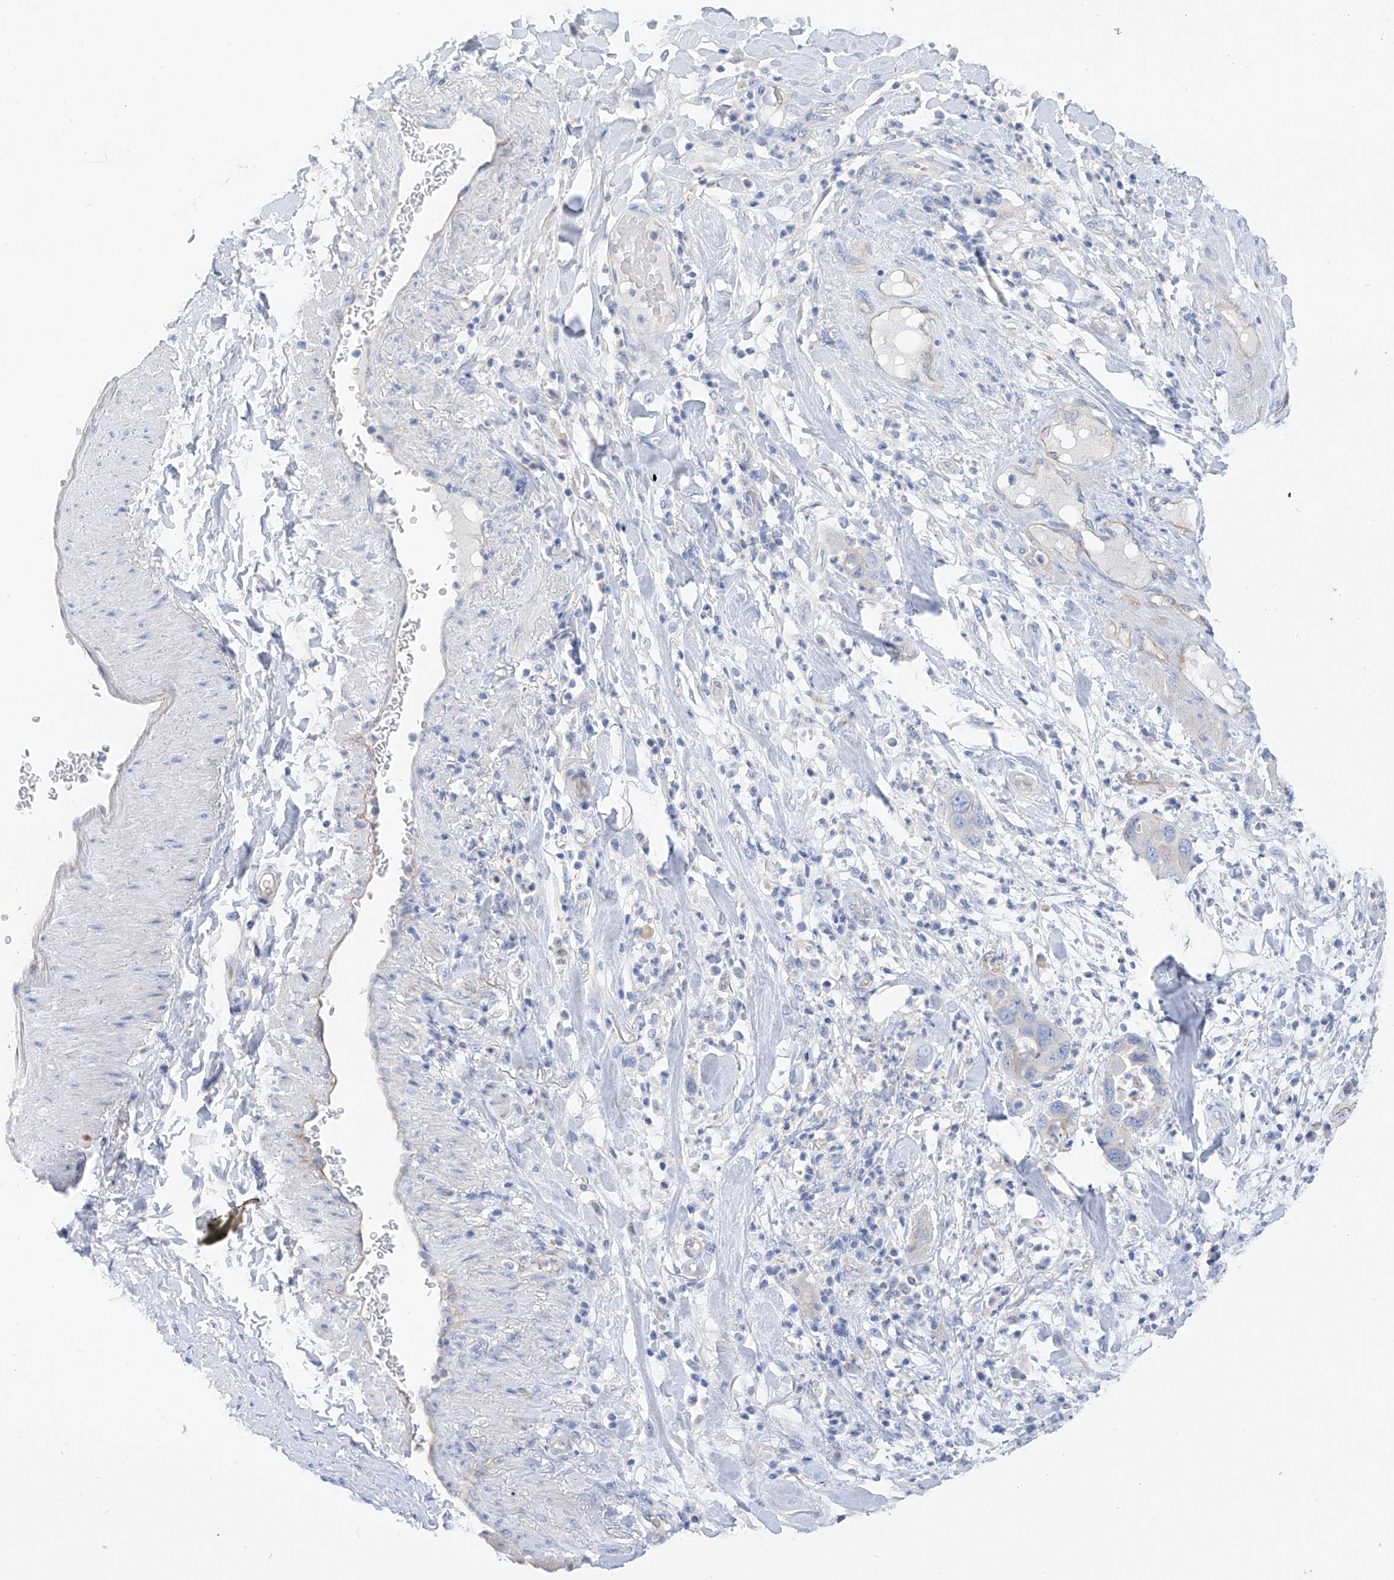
{"staining": {"intensity": "negative", "quantity": "none", "location": "none"}, "tissue": "pancreatic cancer", "cell_type": "Tumor cells", "image_type": "cancer", "snomed": [{"axis": "morphology", "description": "Adenocarcinoma, NOS"}, {"axis": "topography", "description": "Pancreas"}], "caption": "DAB immunohistochemical staining of human pancreatic cancer (adenocarcinoma) displays no significant positivity in tumor cells.", "gene": "ITGA9", "patient": {"sex": "female", "age": 71}}